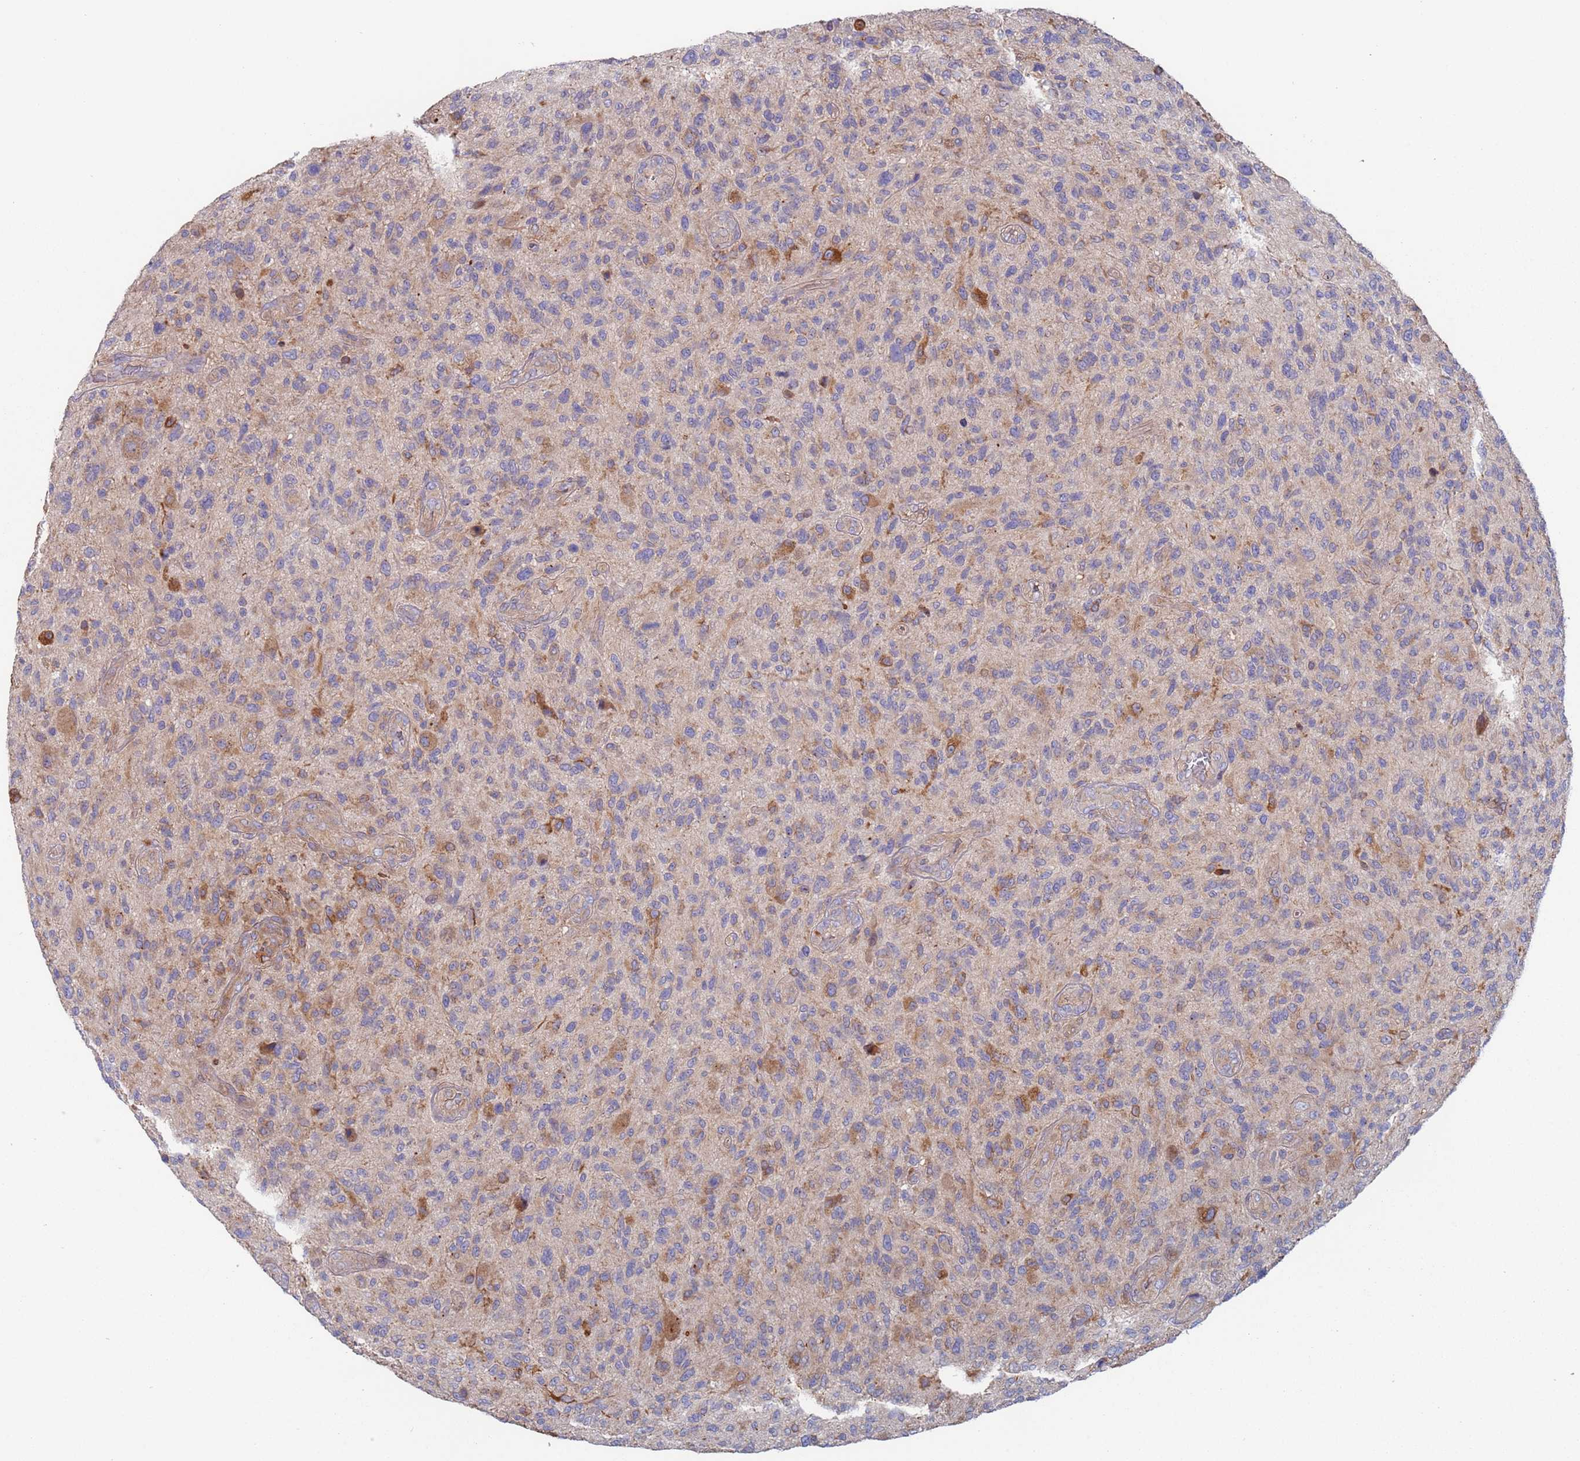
{"staining": {"intensity": "negative", "quantity": "none", "location": "none"}, "tissue": "glioma", "cell_type": "Tumor cells", "image_type": "cancer", "snomed": [{"axis": "morphology", "description": "Glioma, malignant, High grade"}, {"axis": "topography", "description": "Brain"}], "caption": "Human malignant glioma (high-grade) stained for a protein using IHC displays no positivity in tumor cells.", "gene": "MALRD1", "patient": {"sex": "male", "age": 47}}